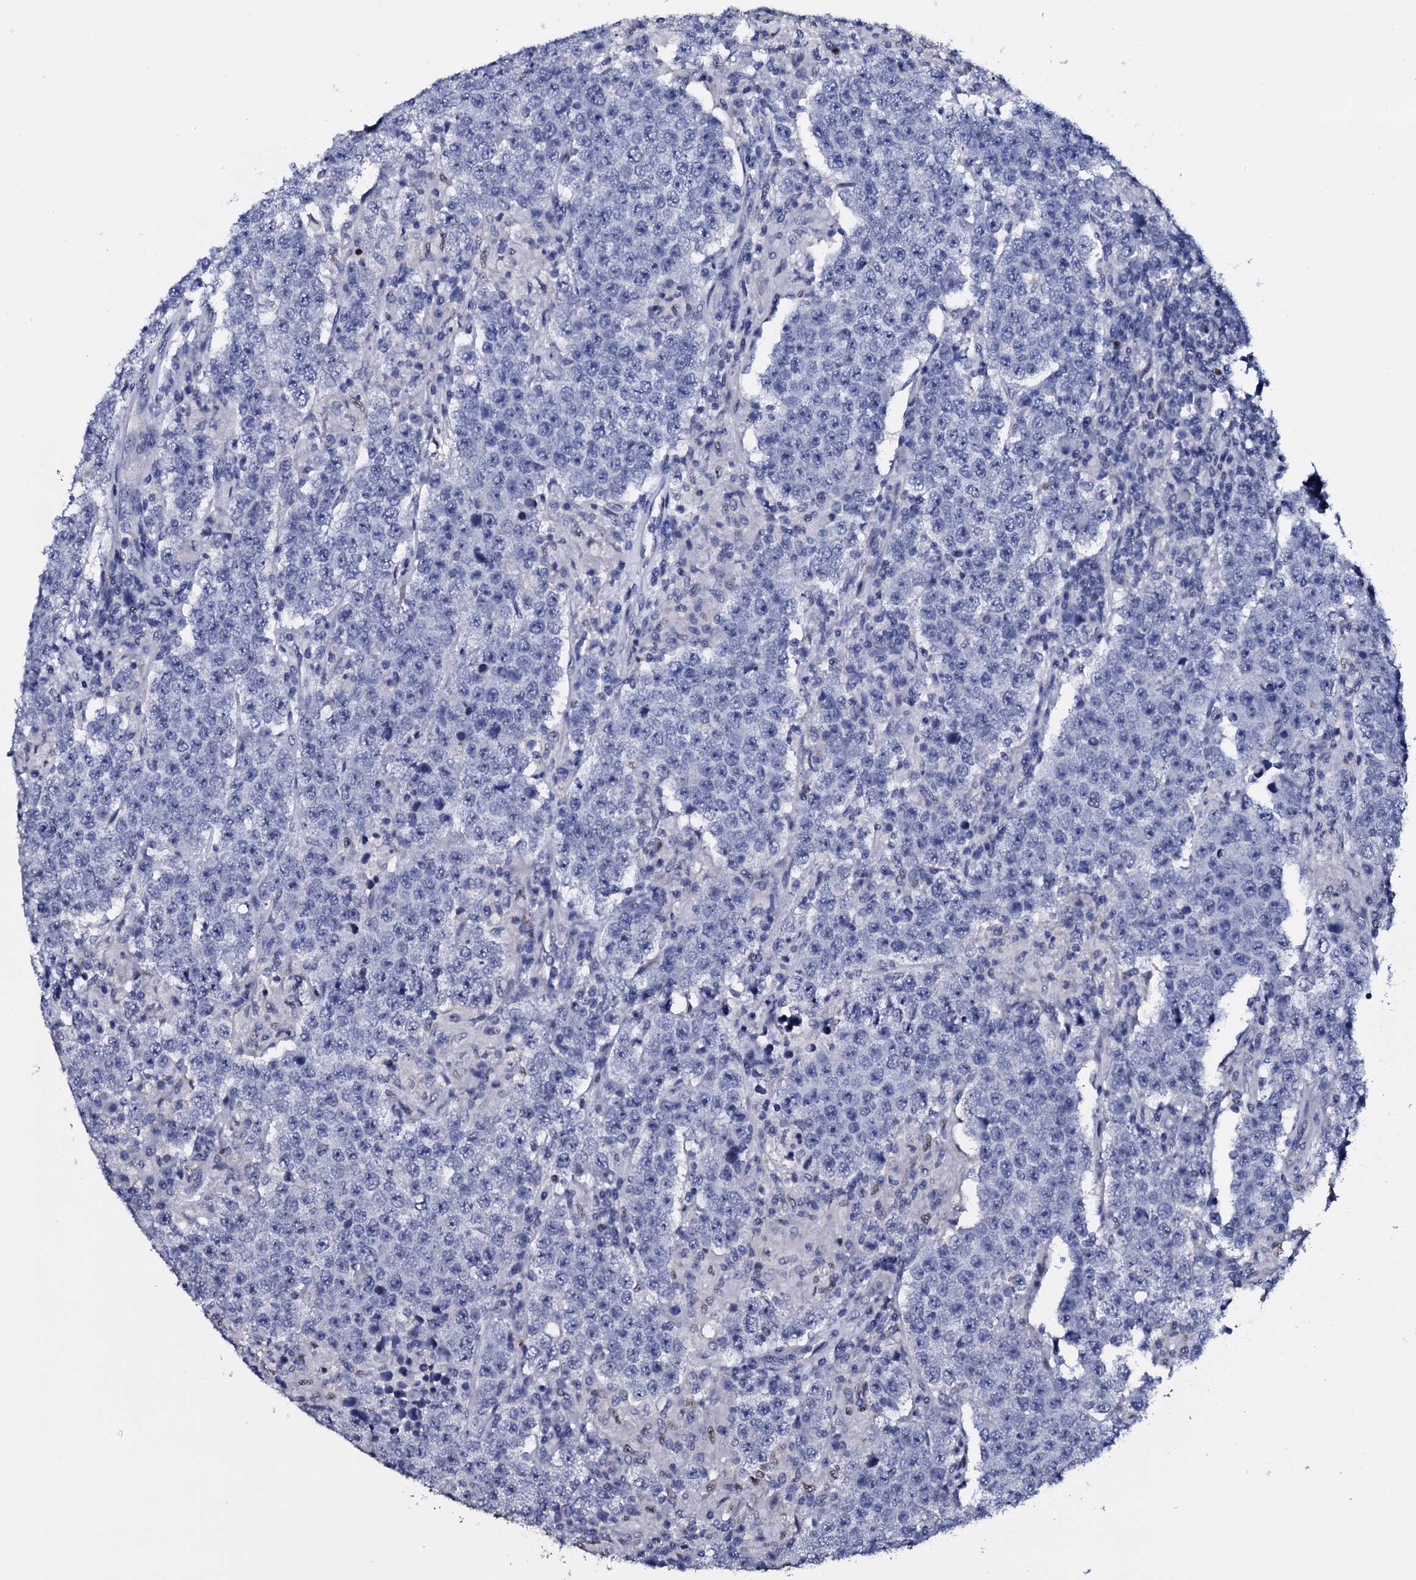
{"staining": {"intensity": "negative", "quantity": "none", "location": "none"}, "tissue": "testis cancer", "cell_type": "Tumor cells", "image_type": "cancer", "snomed": [{"axis": "morphology", "description": "Normal tissue, NOS"}, {"axis": "morphology", "description": "Urothelial carcinoma, High grade"}, {"axis": "morphology", "description": "Seminoma, NOS"}, {"axis": "morphology", "description": "Carcinoma, Embryonal, NOS"}, {"axis": "topography", "description": "Urinary bladder"}, {"axis": "topography", "description": "Testis"}], "caption": "DAB (3,3'-diaminobenzidine) immunohistochemical staining of high-grade urothelial carcinoma (testis) exhibits no significant expression in tumor cells.", "gene": "NPM2", "patient": {"sex": "male", "age": 41}}